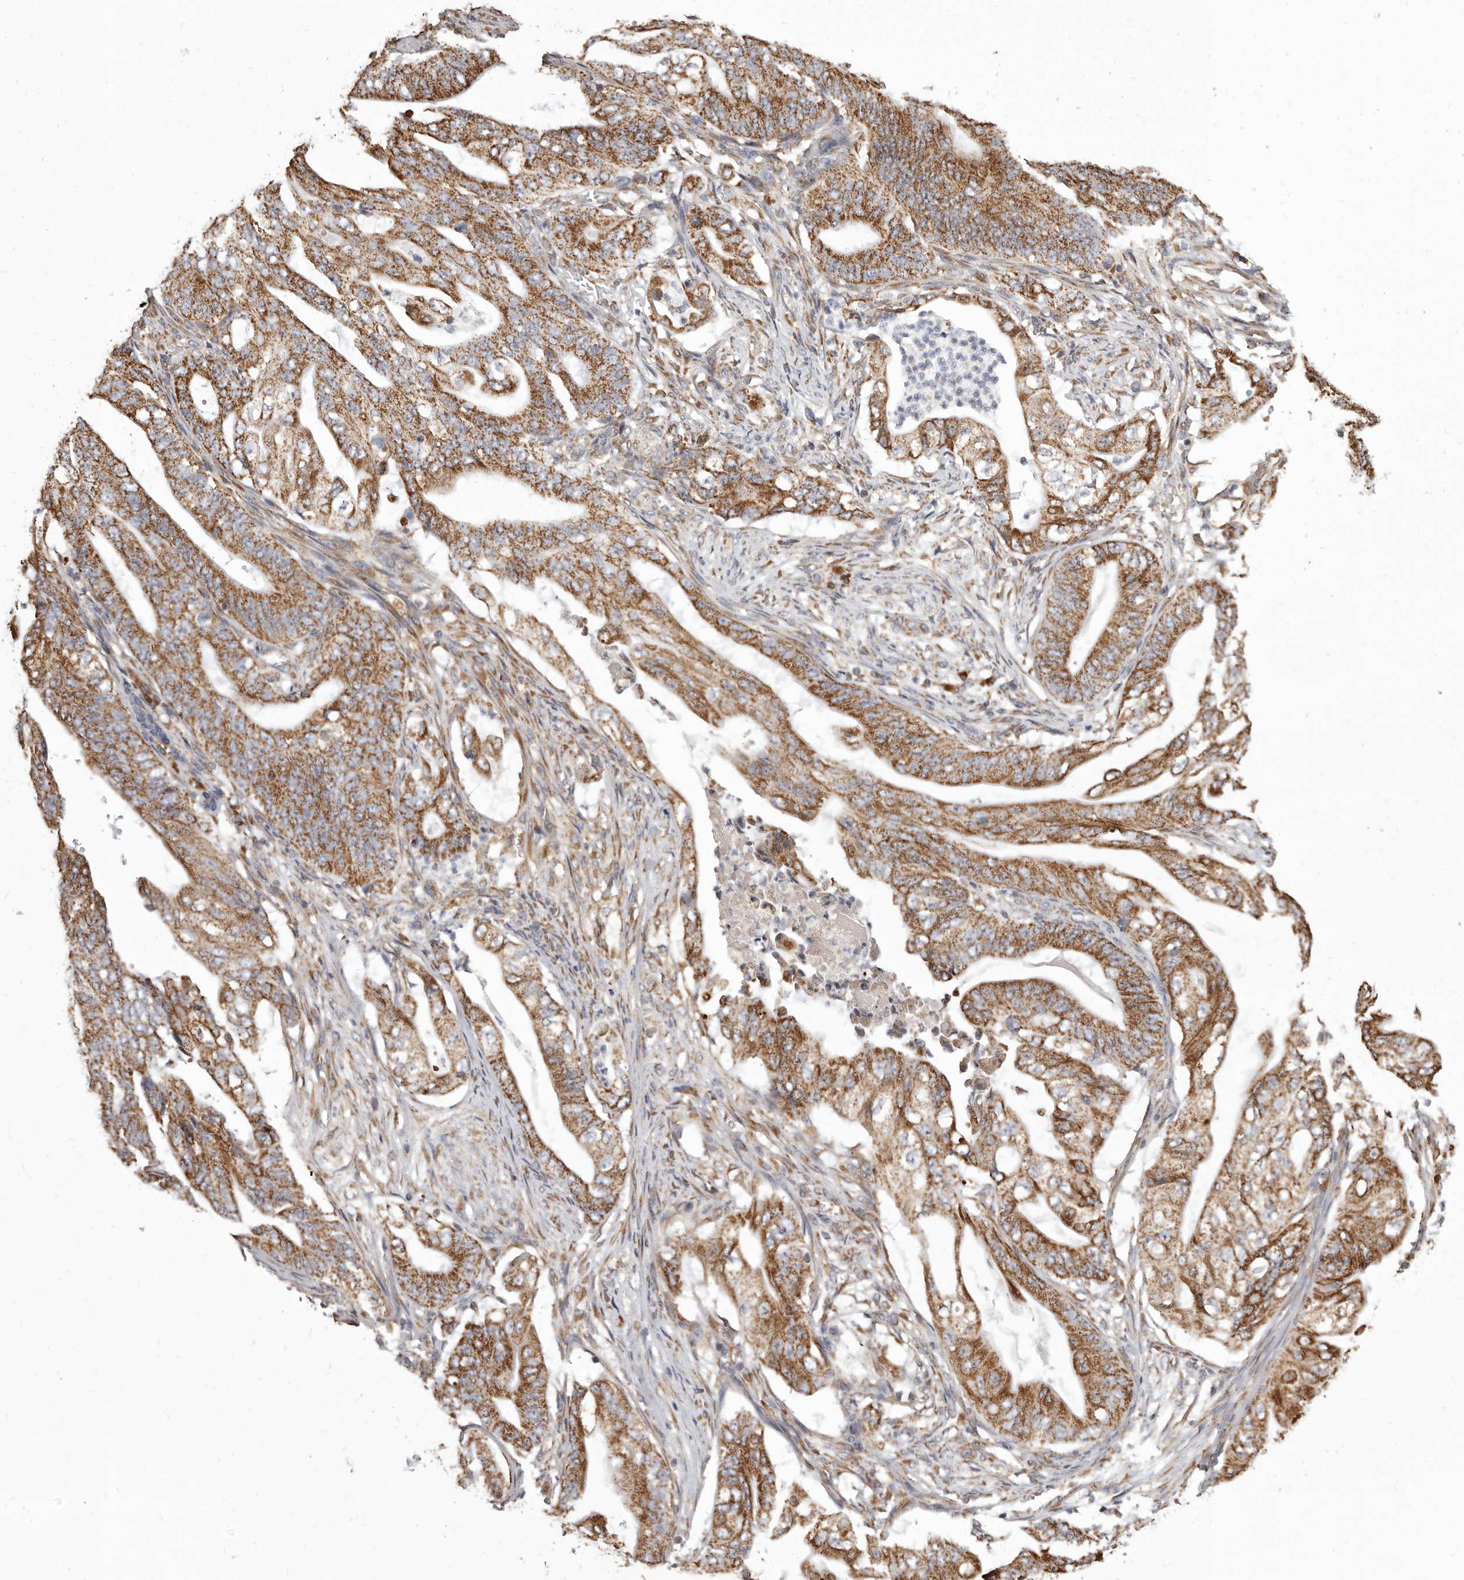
{"staining": {"intensity": "moderate", "quantity": ">75%", "location": "cytoplasmic/membranous"}, "tissue": "stomach cancer", "cell_type": "Tumor cells", "image_type": "cancer", "snomed": [{"axis": "morphology", "description": "Adenocarcinoma, NOS"}, {"axis": "topography", "description": "Stomach"}], "caption": "IHC histopathology image of human stomach cancer stained for a protein (brown), which exhibits medium levels of moderate cytoplasmic/membranous expression in approximately >75% of tumor cells.", "gene": "CDK5RAP3", "patient": {"sex": "female", "age": 73}}